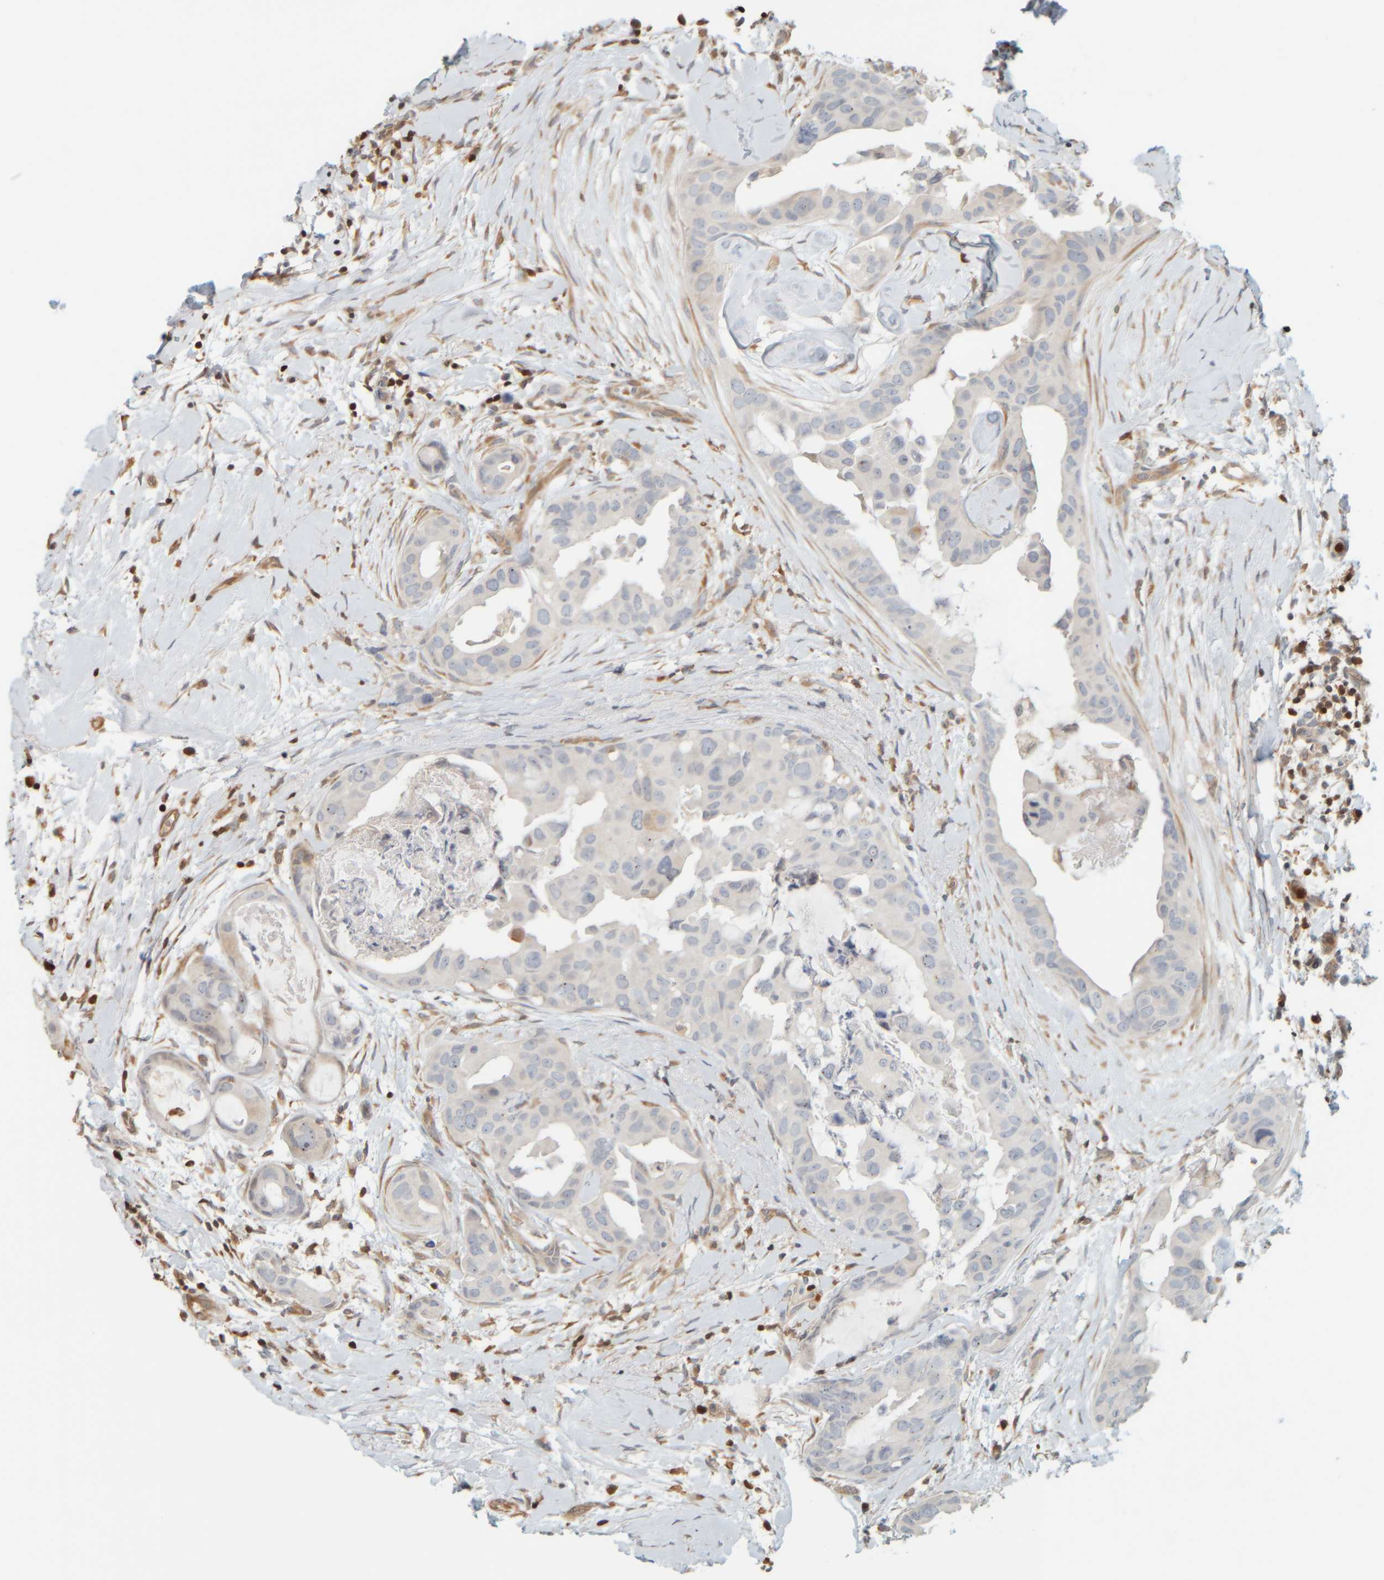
{"staining": {"intensity": "negative", "quantity": "none", "location": "none"}, "tissue": "breast cancer", "cell_type": "Tumor cells", "image_type": "cancer", "snomed": [{"axis": "morphology", "description": "Duct carcinoma"}, {"axis": "topography", "description": "Breast"}], "caption": "This is an immunohistochemistry micrograph of human breast invasive ductal carcinoma. There is no expression in tumor cells.", "gene": "PTGES3L-AARSD1", "patient": {"sex": "female", "age": 40}}